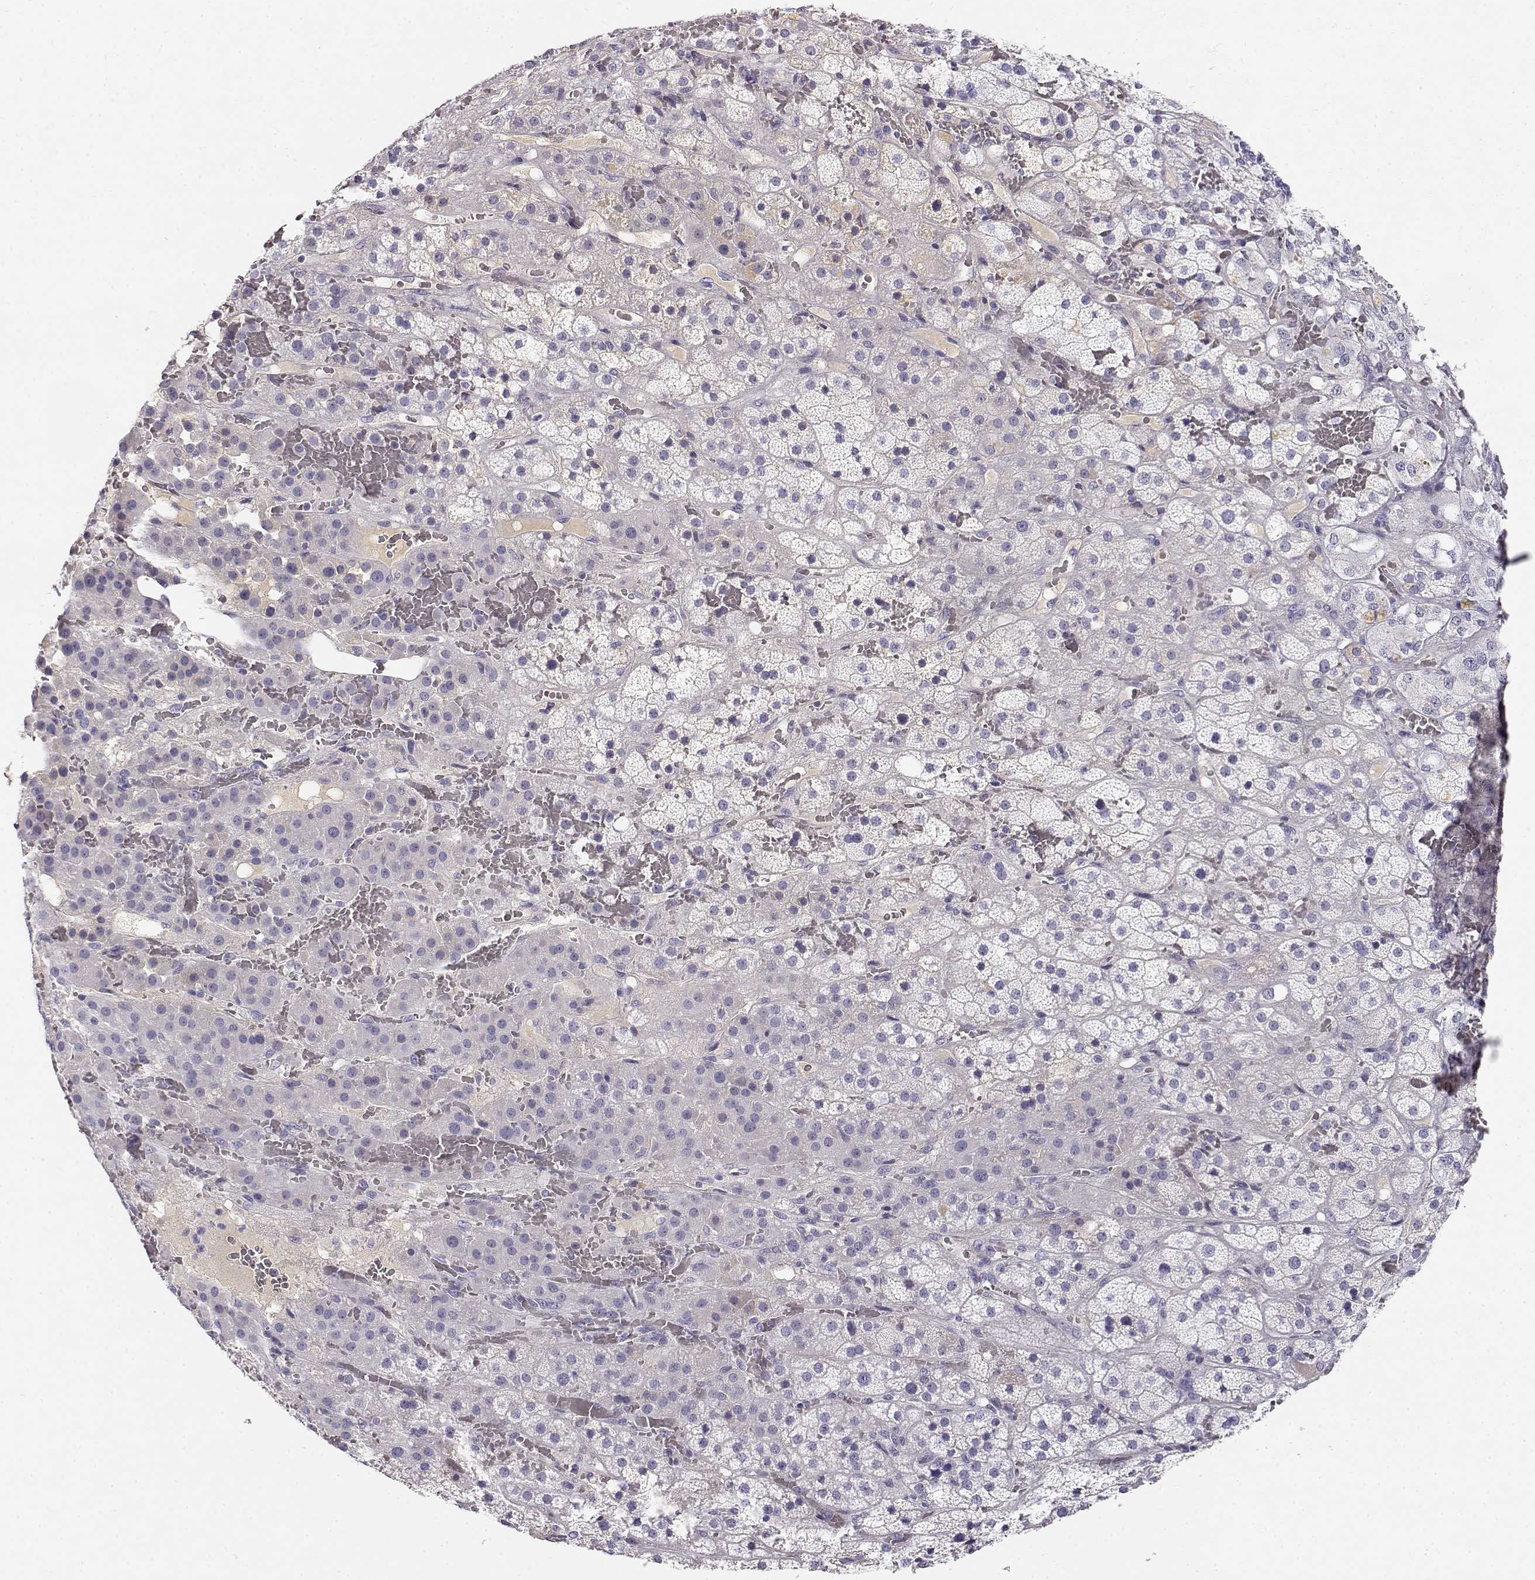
{"staining": {"intensity": "negative", "quantity": "none", "location": "none"}, "tissue": "adrenal gland", "cell_type": "Glandular cells", "image_type": "normal", "snomed": [{"axis": "morphology", "description": "Normal tissue, NOS"}, {"axis": "topography", "description": "Adrenal gland"}], "caption": "An IHC histopathology image of benign adrenal gland is shown. There is no staining in glandular cells of adrenal gland. (Immunohistochemistry, brightfield microscopy, high magnification).", "gene": "GPR174", "patient": {"sex": "male", "age": 57}}